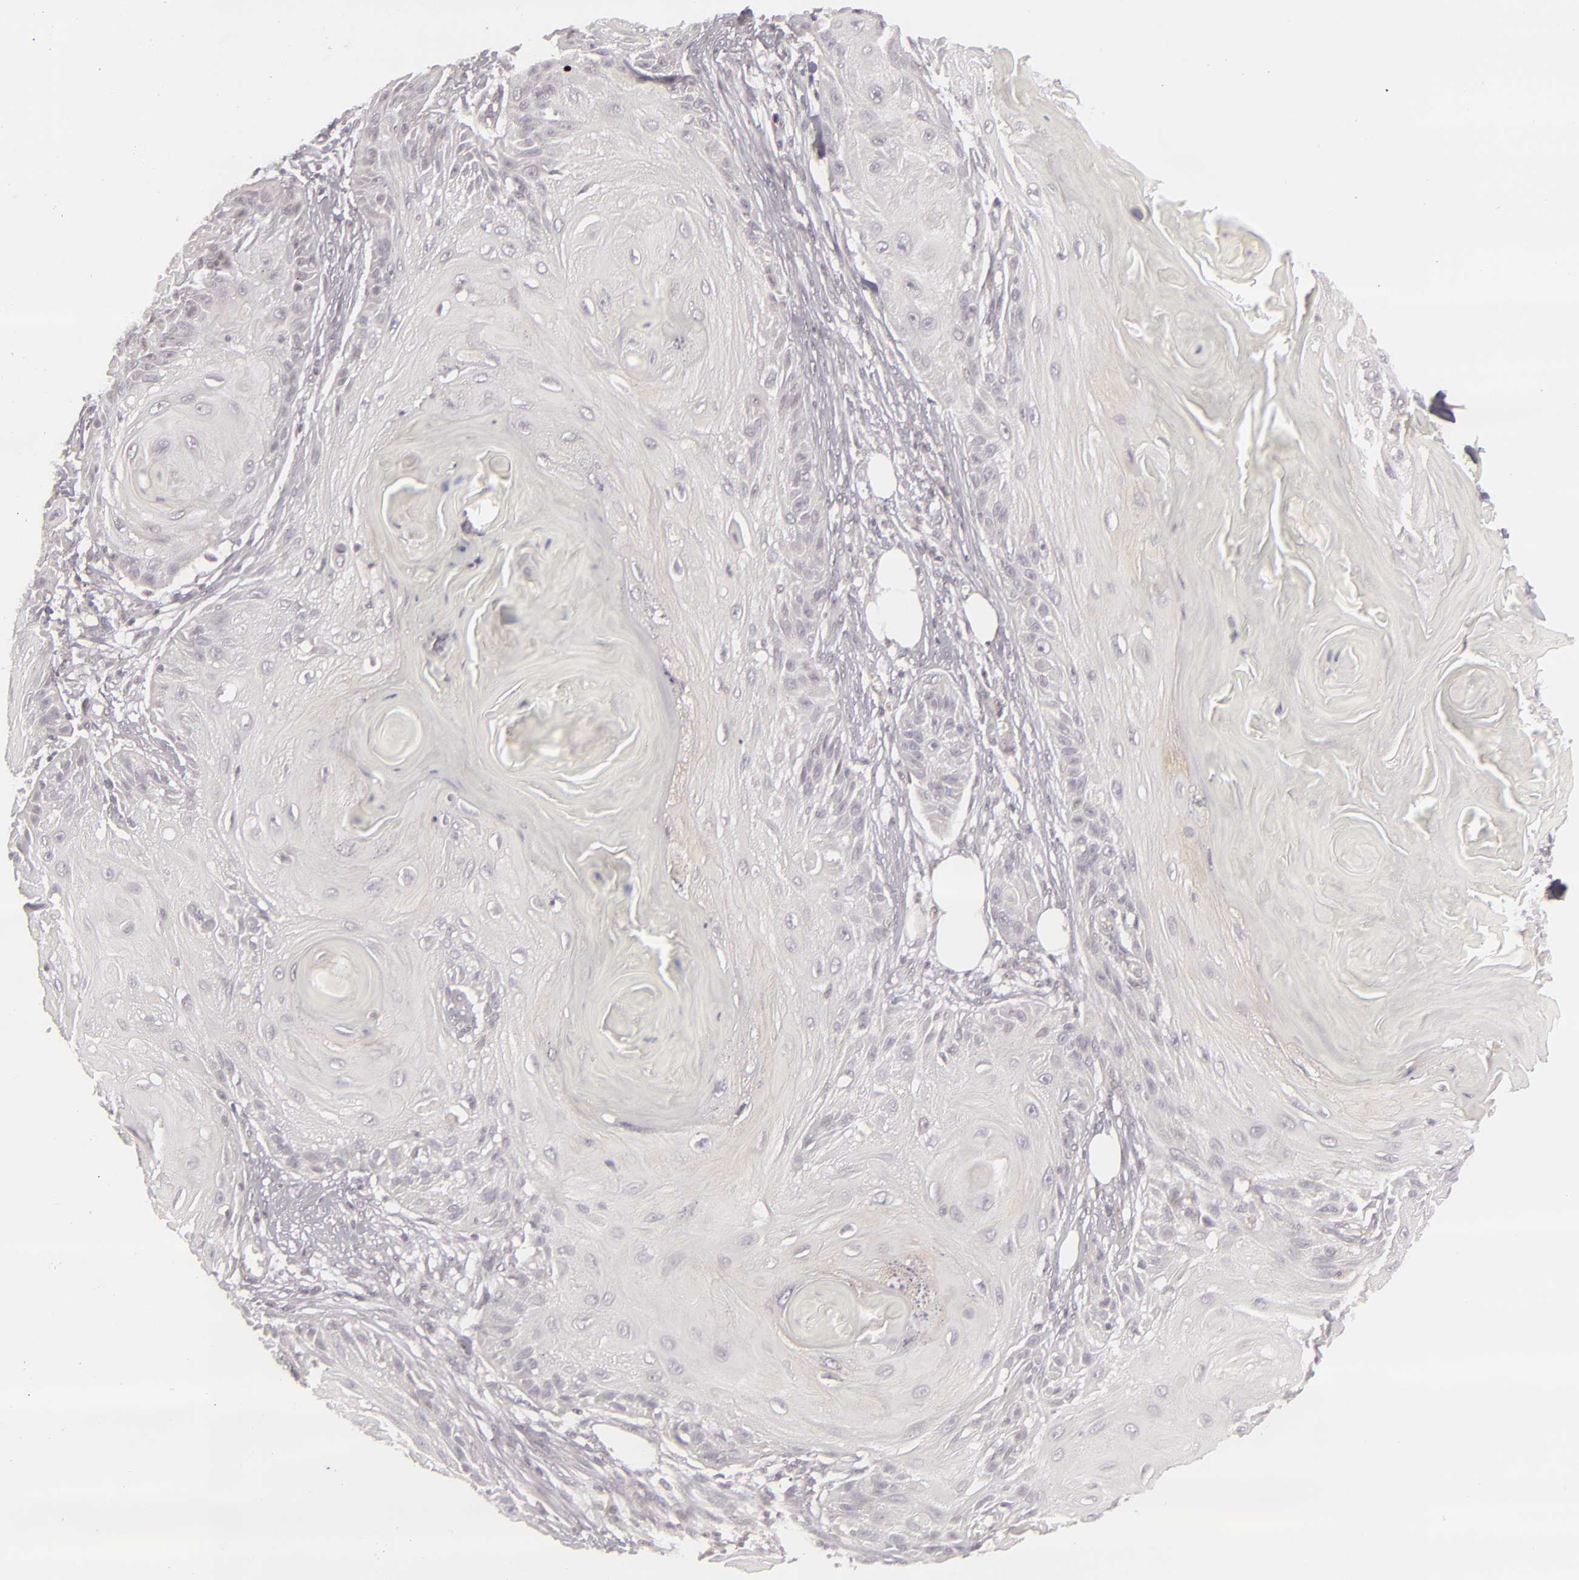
{"staining": {"intensity": "weak", "quantity": "<25%", "location": "cytoplasmic/membranous"}, "tissue": "skin cancer", "cell_type": "Tumor cells", "image_type": "cancer", "snomed": [{"axis": "morphology", "description": "Squamous cell carcinoma, NOS"}, {"axis": "topography", "description": "Skin"}], "caption": "The photomicrograph shows no significant positivity in tumor cells of skin squamous cell carcinoma.", "gene": "SIX1", "patient": {"sex": "female", "age": 88}}